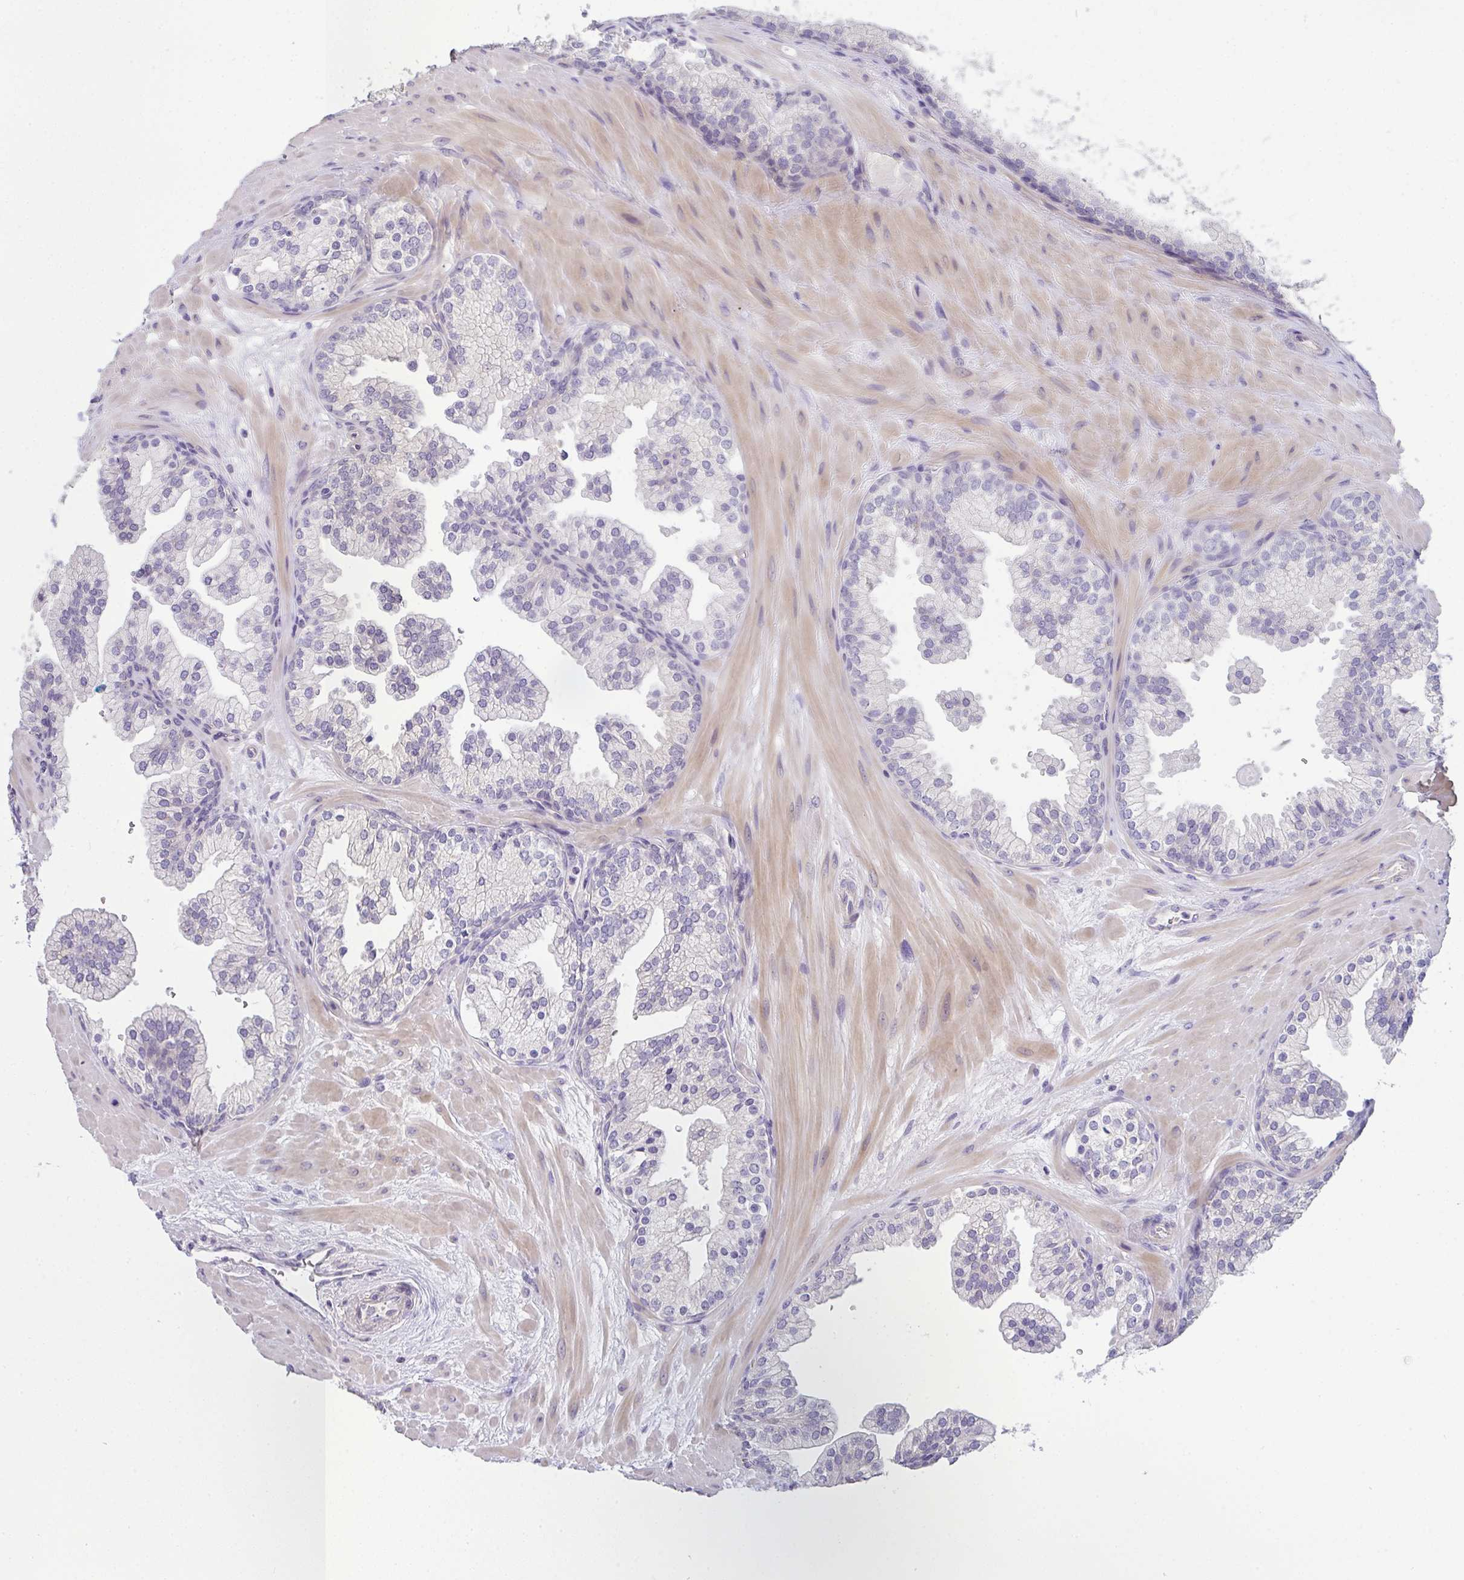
{"staining": {"intensity": "negative", "quantity": "none", "location": "none"}, "tissue": "prostate", "cell_type": "Glandular cells", "image_type": "normal", "snomed": [{"axis": "morphology", "description": "Normal tissue, NOS"}, {"axis": "topography", "description": "Prostate"}, {"axis": "topography", "description": "Peripheral nerve tissue"}], "caption": "Immunohistochemistry (IHC) histopathology image of normal prostate: human prostate stained with DAB reveals no significant protein expression in glandular cells.", "gene": "FILIP1", "patient": {"sex": "male", "age": 61}}